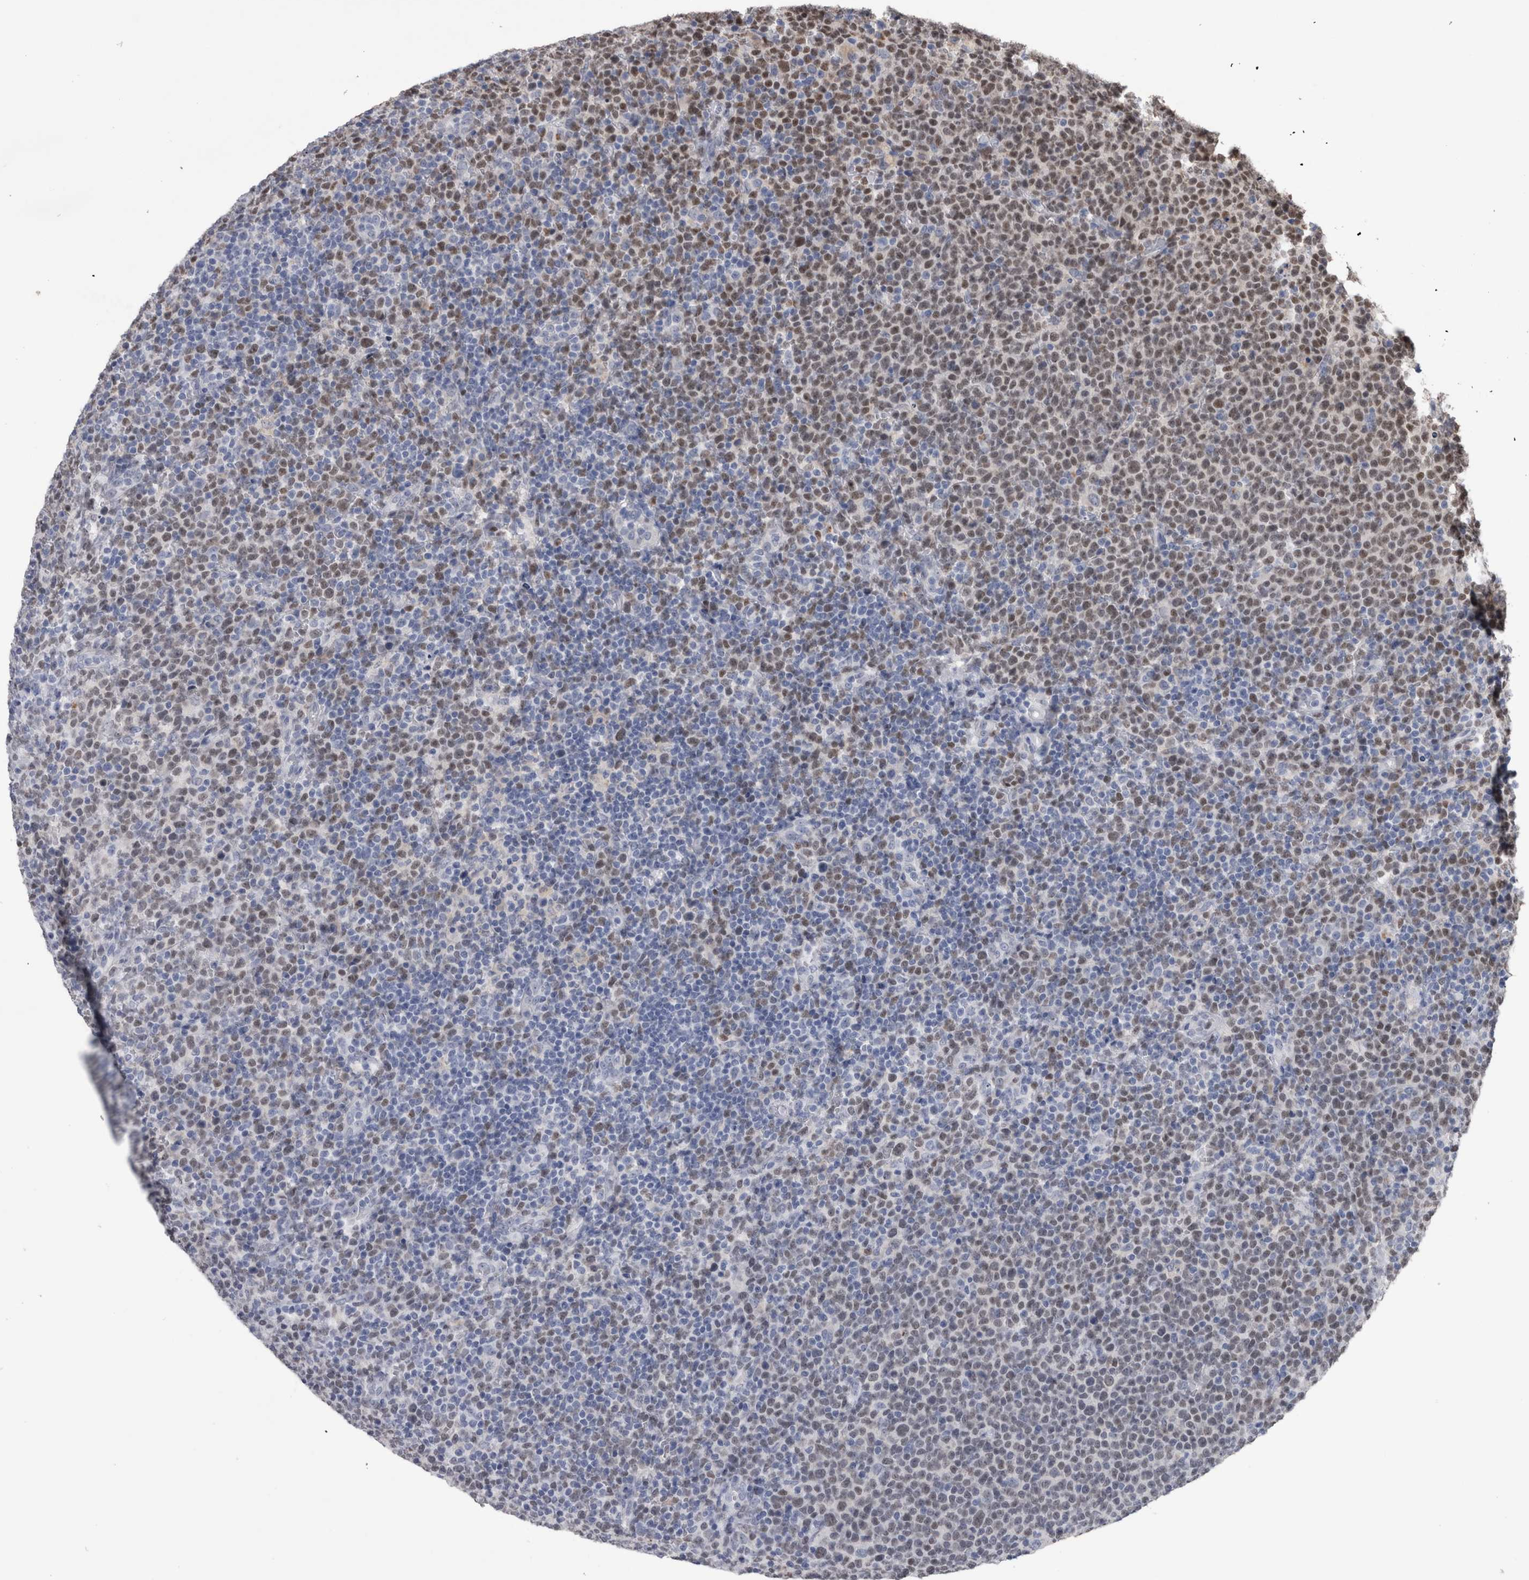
{"staining": {"intensity": "moderate", "quantity": "25%-75%", "location": "nuclear"}, "tissue": "lymphoma", "cell_type": "Tumor cells", "image_type": "cancer", "snomed": [{"axis": "morphology", "description": "Malignant lymphoma, non-Hodgkin's type, High grade"}, {"axis": "topography", "description": "Lymph node"}], "caption": "High-power microscopy captured an immunohistochemistry image of lymphoma, revealing moderate nuclear positivity in approximately 25%-75% of tumor cells.", "gene": "PAX5", "patient": {"sex": "male", "age": 61}}